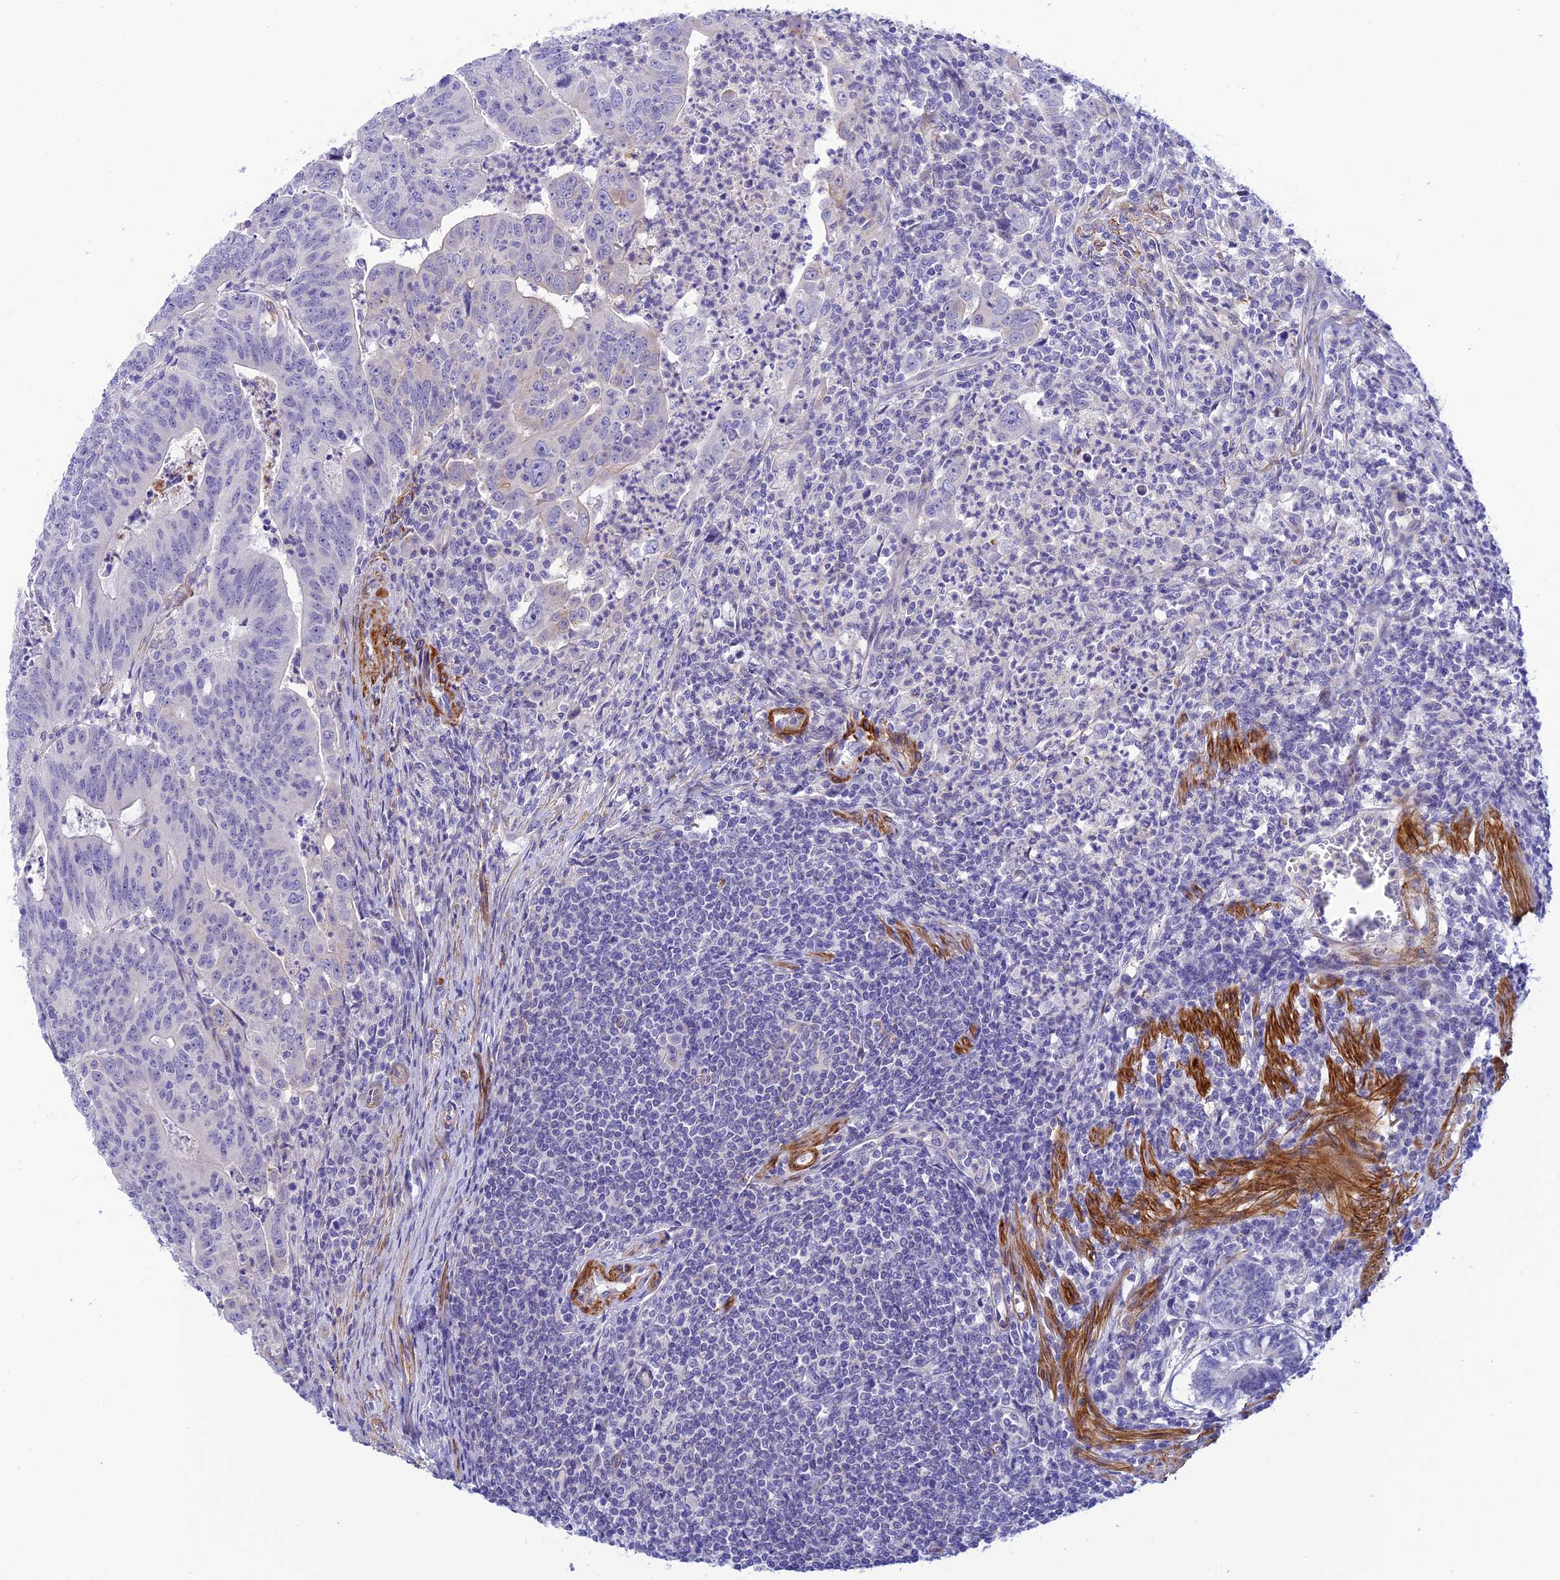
{"staining": {"intensity": "negative", "quantity": "none", "location": "none"}, "tissue": "colorectal cancer", "cell_type": "Tumor cells", "image_type": "cancer", "snomed": [{"axis": "morphology", "description": "Adenocarcinoma, NOS"}, {"axis": "topography", "description": "Rectum"}], "caption": "Protein analysis of colorectal cancer exhibits no significant staining in tumor cells.", "gene": "ZDHHC16", "patient": {"sex": "male", "age": 69}}